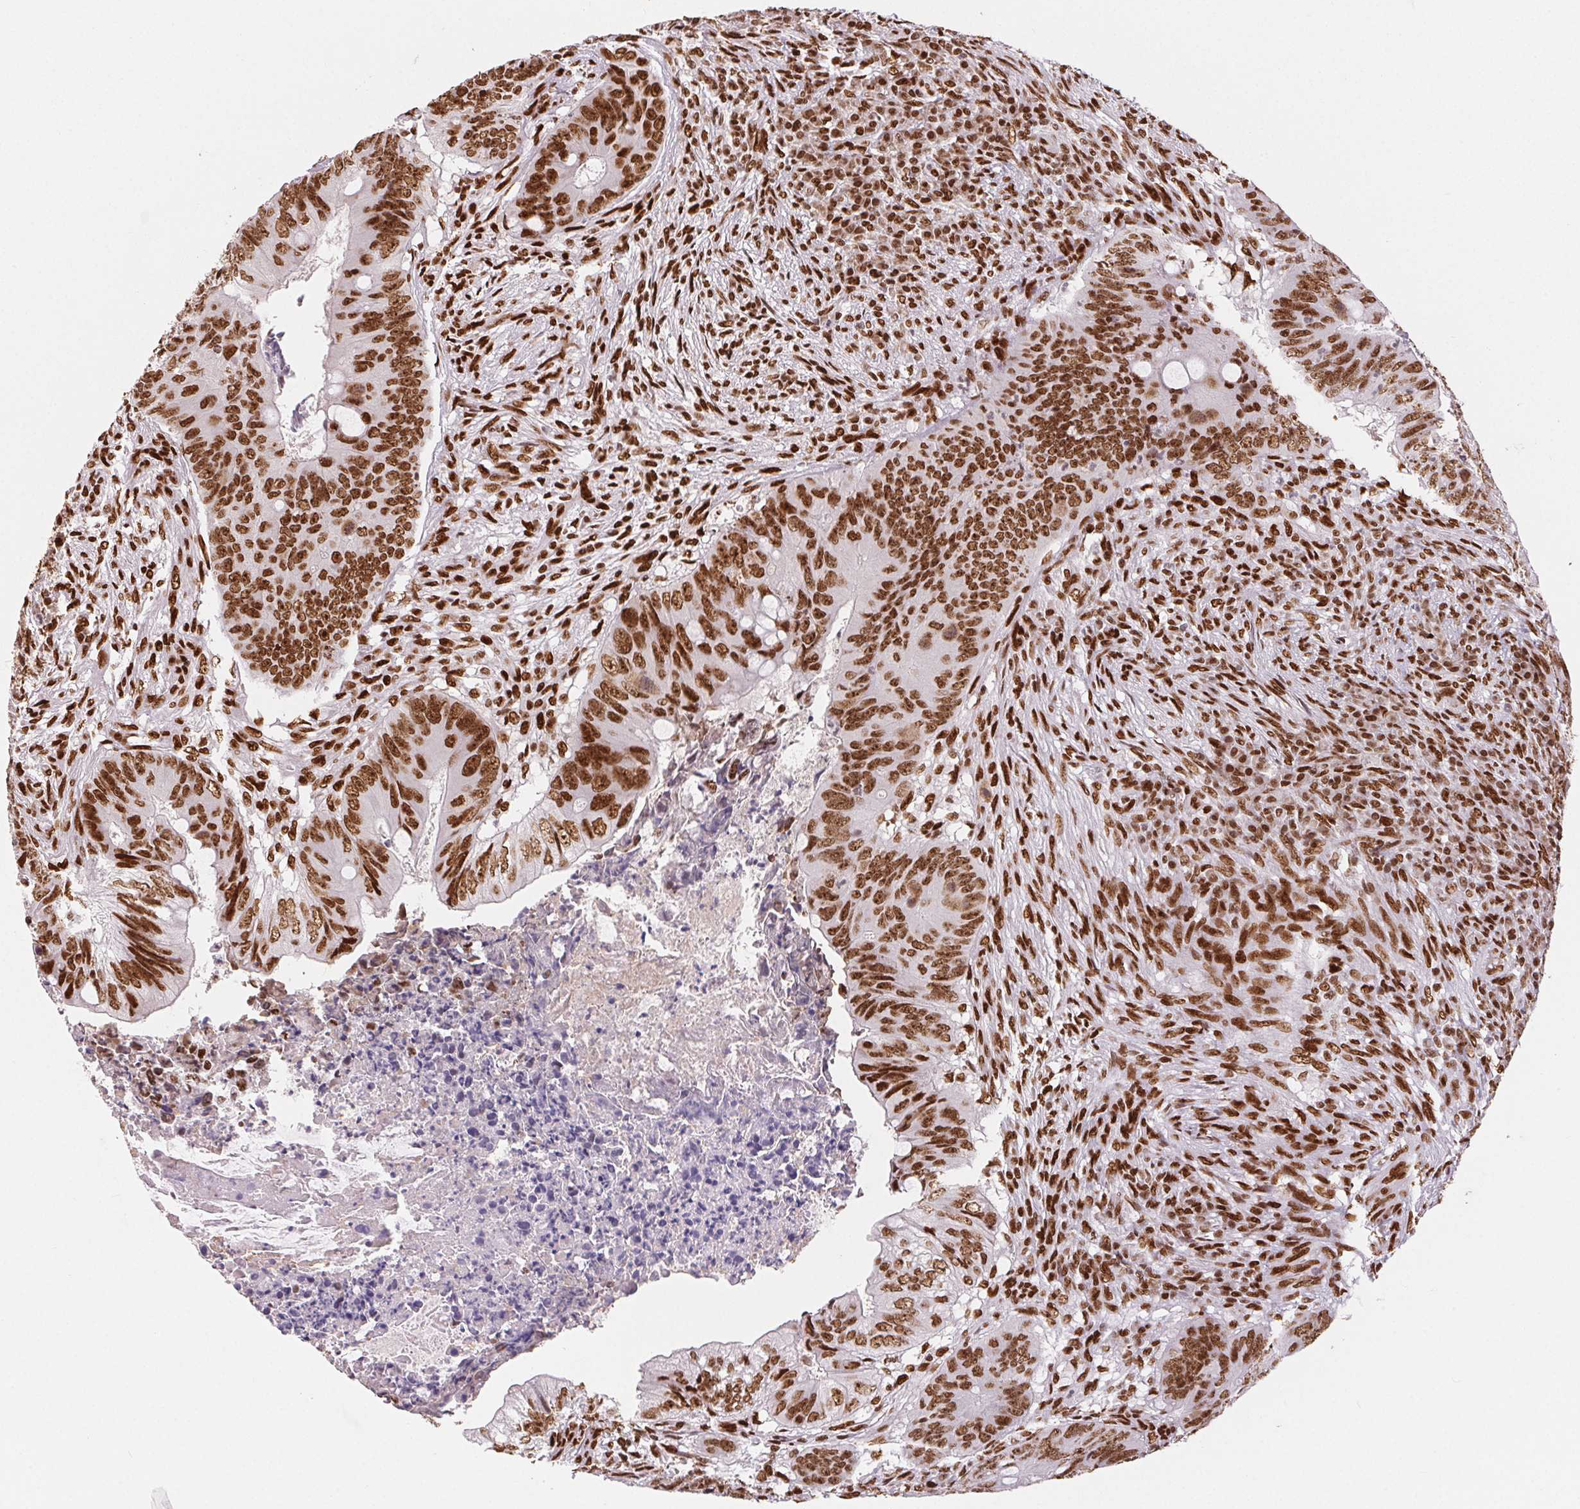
{"staining": {"intensity": "moderate", "quantity": ">75%", "location": "nuclear"}, "tissue": "colorectal cancer", "cell_type": "Tumor cells", "image_type": "cancer", "snomed": [{"axis": "morphology", "description": "Adenocarcinoma, NOS"}, {"axis": "topography", "description": "Colon"}], "caption": "Protein analysis of colorectal adenocarcinoma tissue demonstrates moderate nuclear expression in about >75% of tumor cells.", "gene": "ZNF80", "patient": {"sex": "female", "age": 74}}